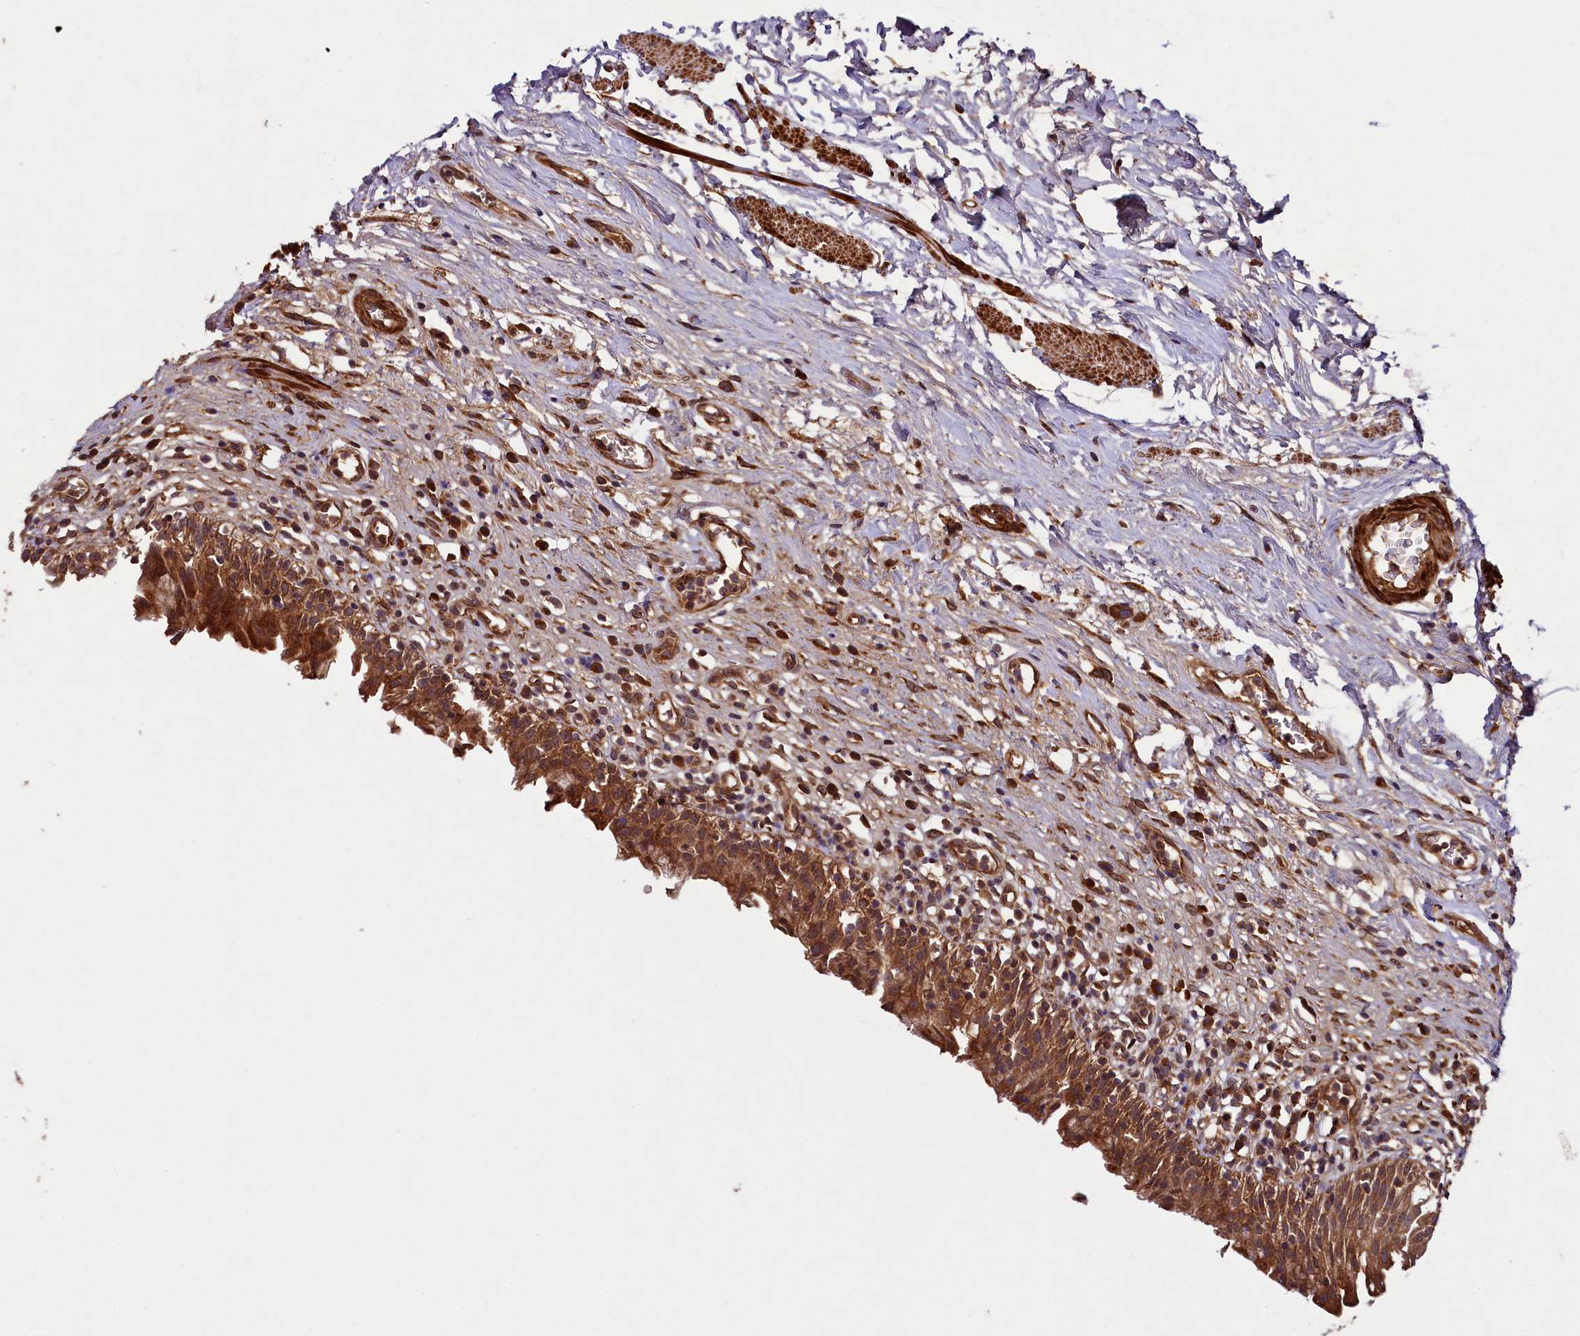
{"staining": {"intensity": "moderate", "quantity": ">75%", "location": "cytoplasmic/membranous"}, "tissue": "urinary bladder", "cell_type": "Urothelial cells", "image_type": "normal", "snomed": [{"axis": "morphology", "description": "Normal tissue, NOS"}, {"axis": "morphology", "description": "Inflammation, NOS"}, {"axis": "topography", "description": "Urinary bladder"}], "caption": "This is a histology image of IHC staining of unremarkable urinary bladder, which shows moderate expression in the cytoplasmic/membranous of urothelial cells.", "gene": "CCDC102A", "patient": {"sex": "male", "age": 63}}